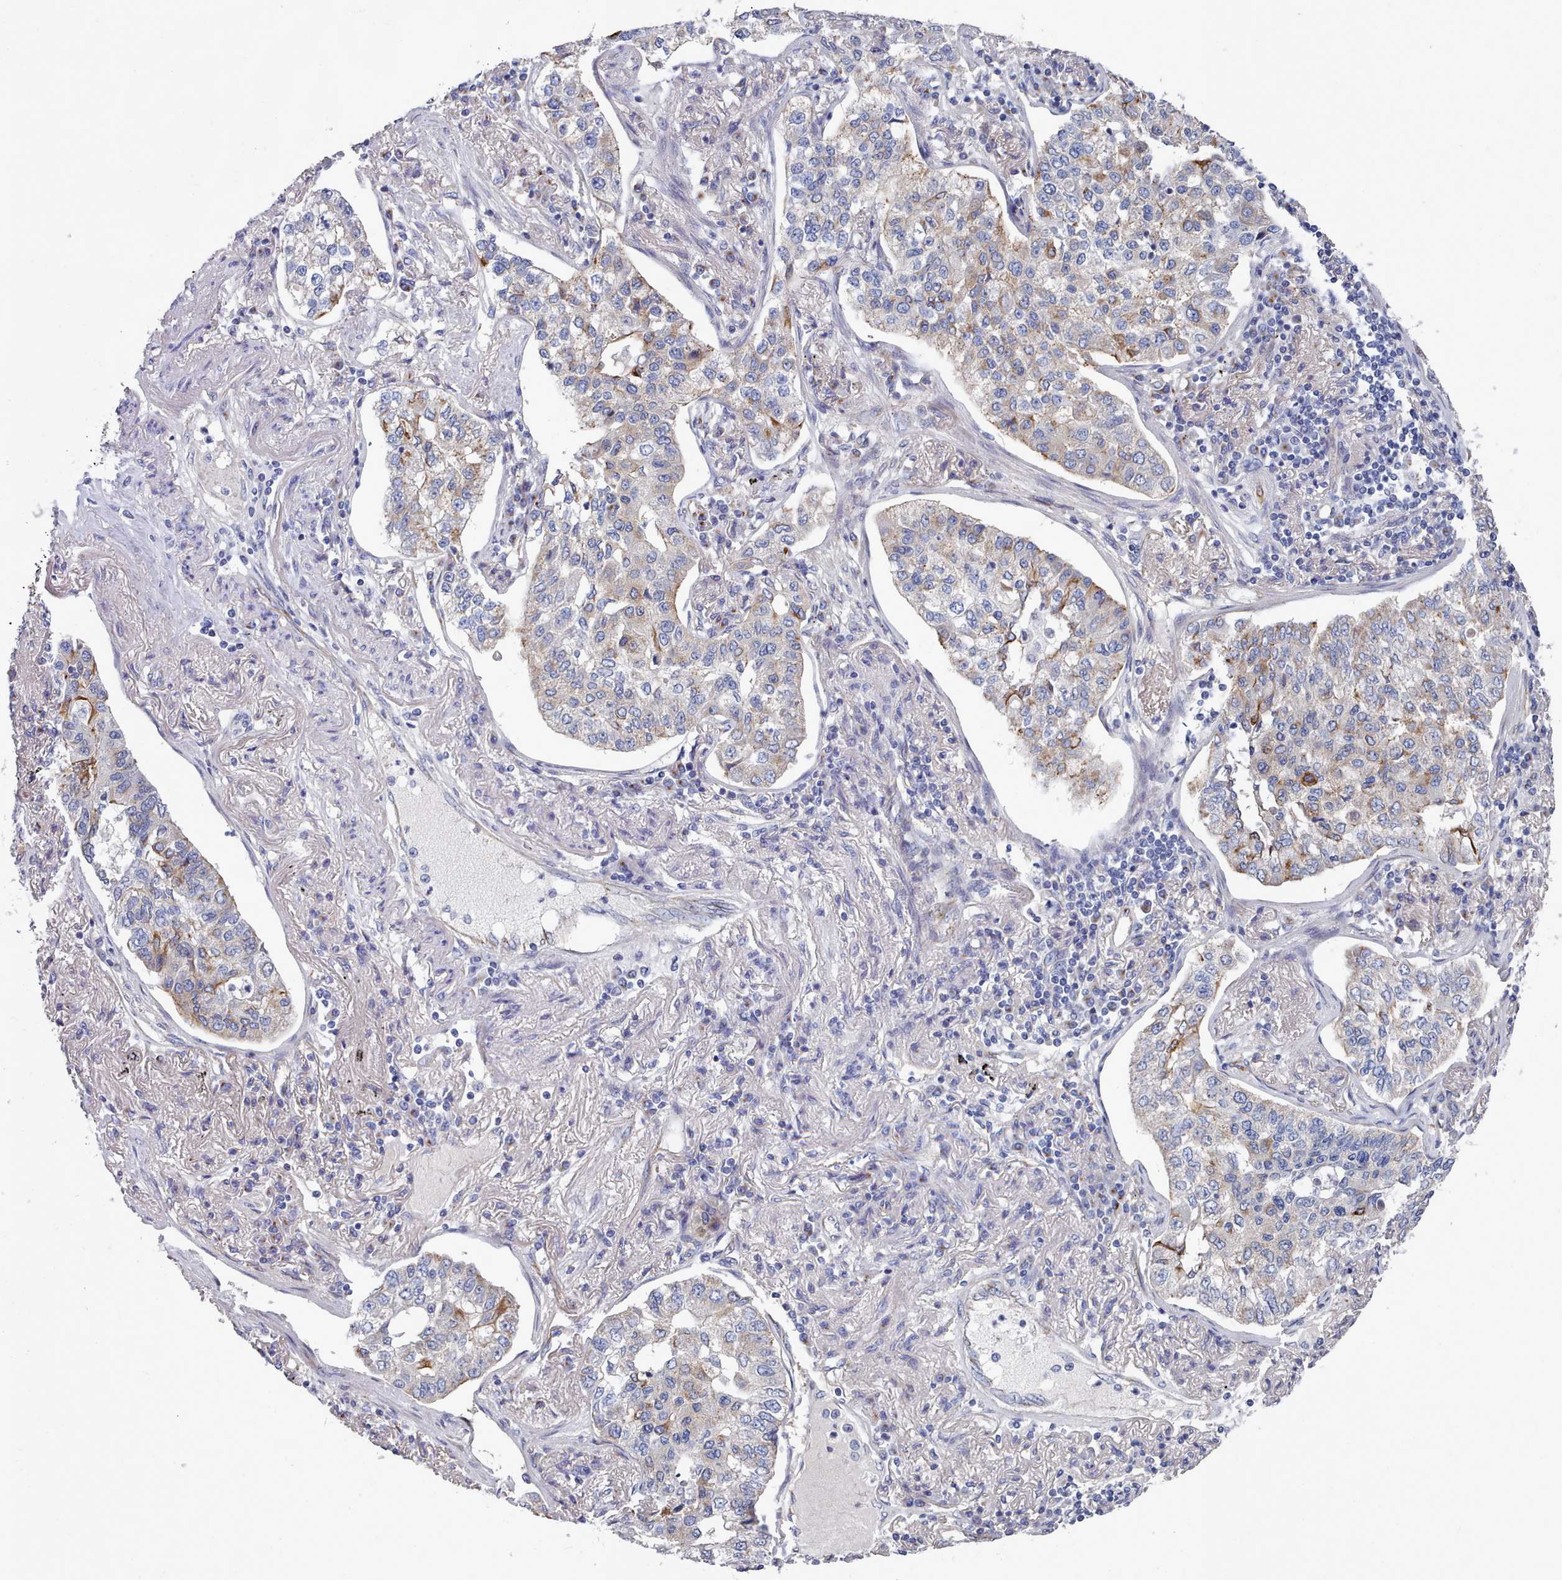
{"staining": {"intensity": "moderate", "quantity": "<25%", "location": "cytoplasmic/membranous"}, "tissue": "lung cancer", "cell_type": "Tumor cells", "image_type": "cancer", "snomed": [{"axis": "morphology", "description": "Adenocarcinoma, NOS"}, {"axis": "topography", "description": "Lung"}], "caption": "Immunohistochemistry (IHC) micrograph of human adenocarcinoma (lung) stained for a protein (brown), which shows low levels of moderate cytoplasmic/membranous positivity in about <25% of tumor cells.", "gene": "PDE4C", "patient": {"sex": "male", "age": 49}}